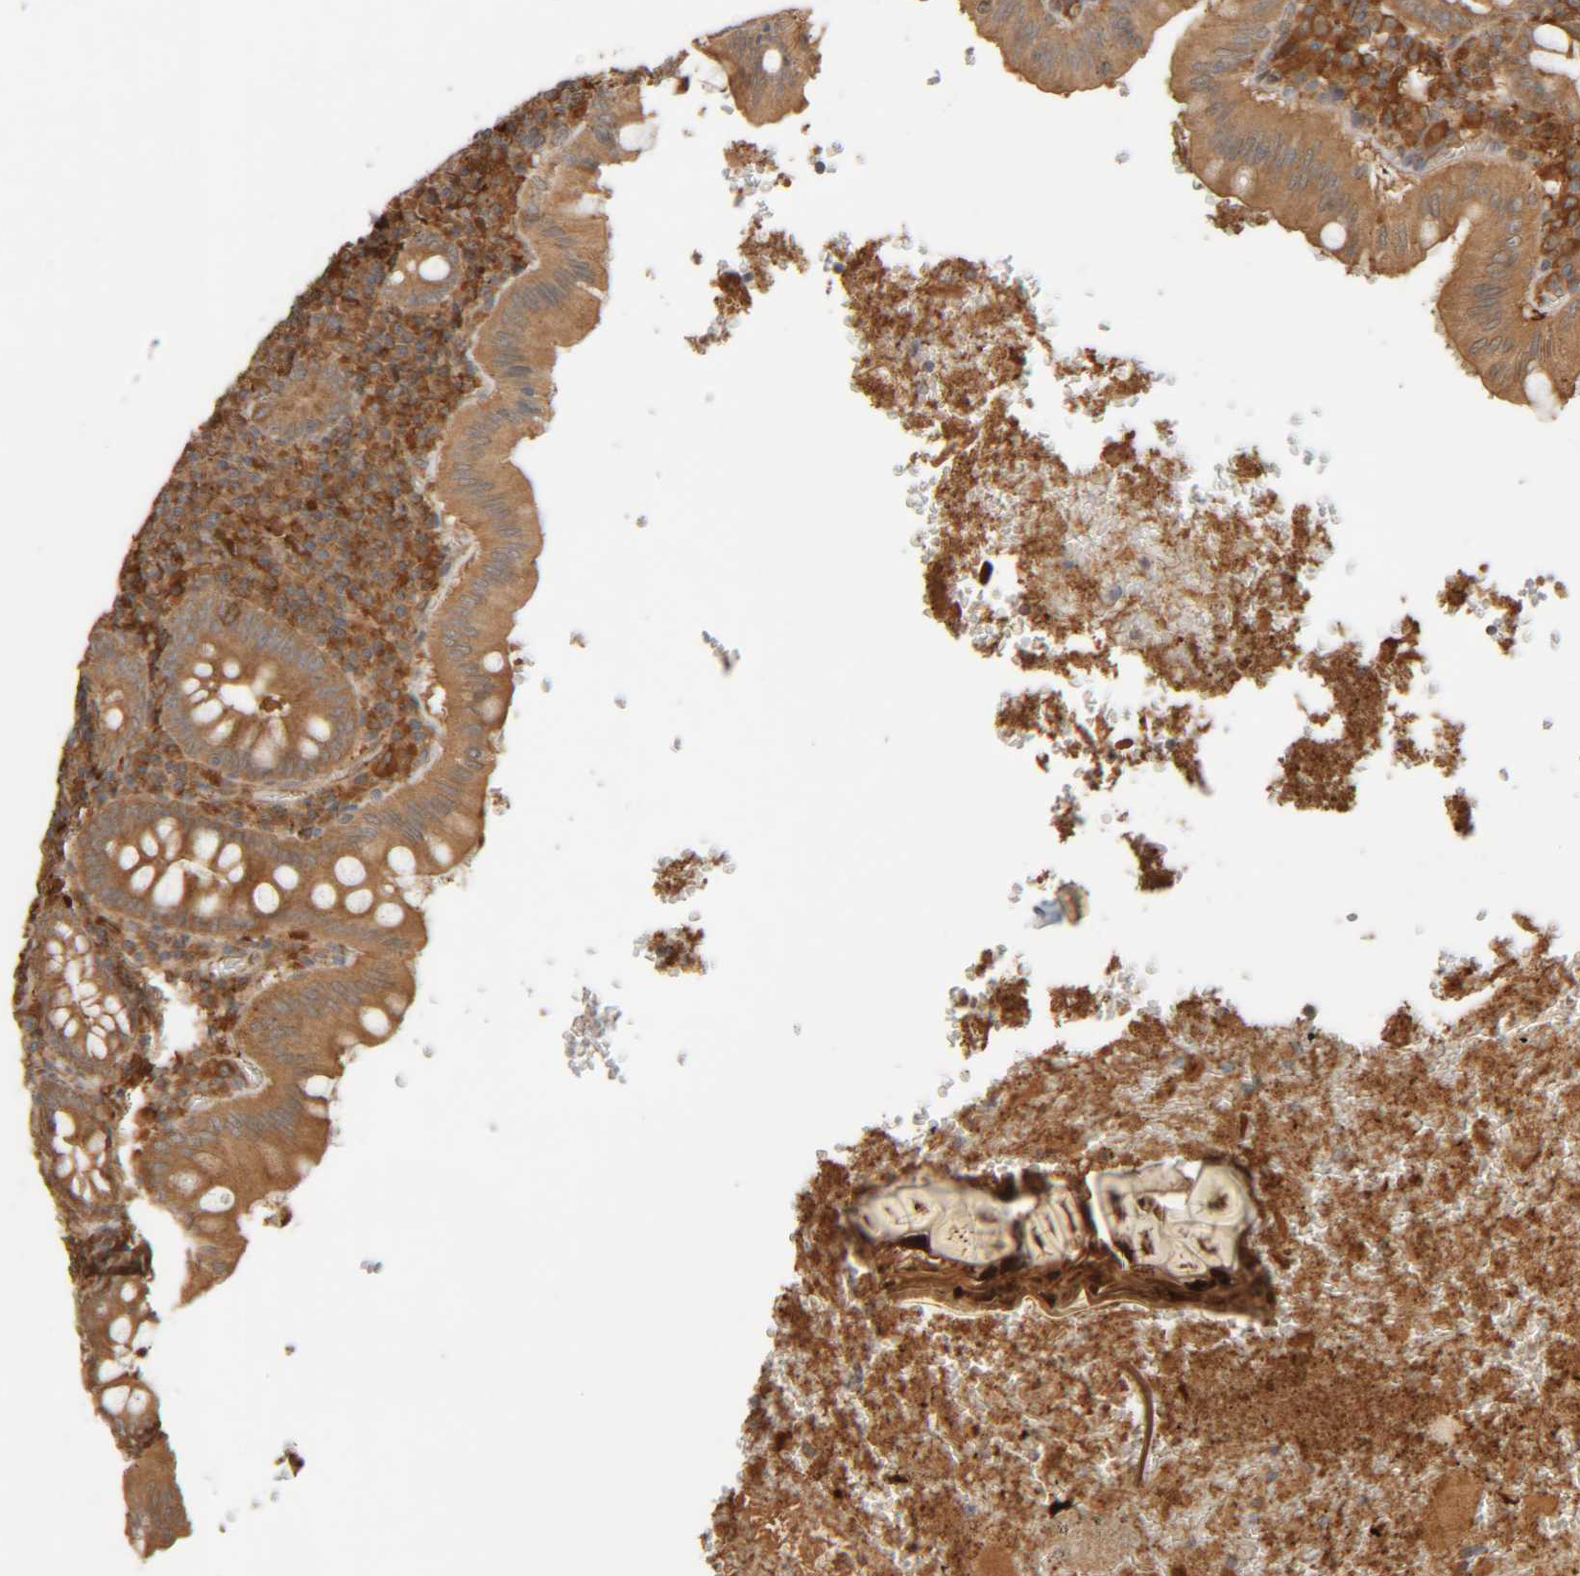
{"staining": {"intensity": "moderate", "quantity": ">75%", "location": "cytoplasmic/membranous"}, "tissue": "appendix", "cell_type": "Glandular cells", "image_type": "normal", "snomed": [{"axis": "morphology", "description": "Normal tissue, NOS"}, {"axis": "topography", "description": "Appendix"}], "caption": "IHC of normal appendix displays medium levels of moderate cytoplasmic/membranous staining in approximately >75% of glandular cells.", "gene": "TMEM192", "patient": {"sex": "male", "age": 8}}